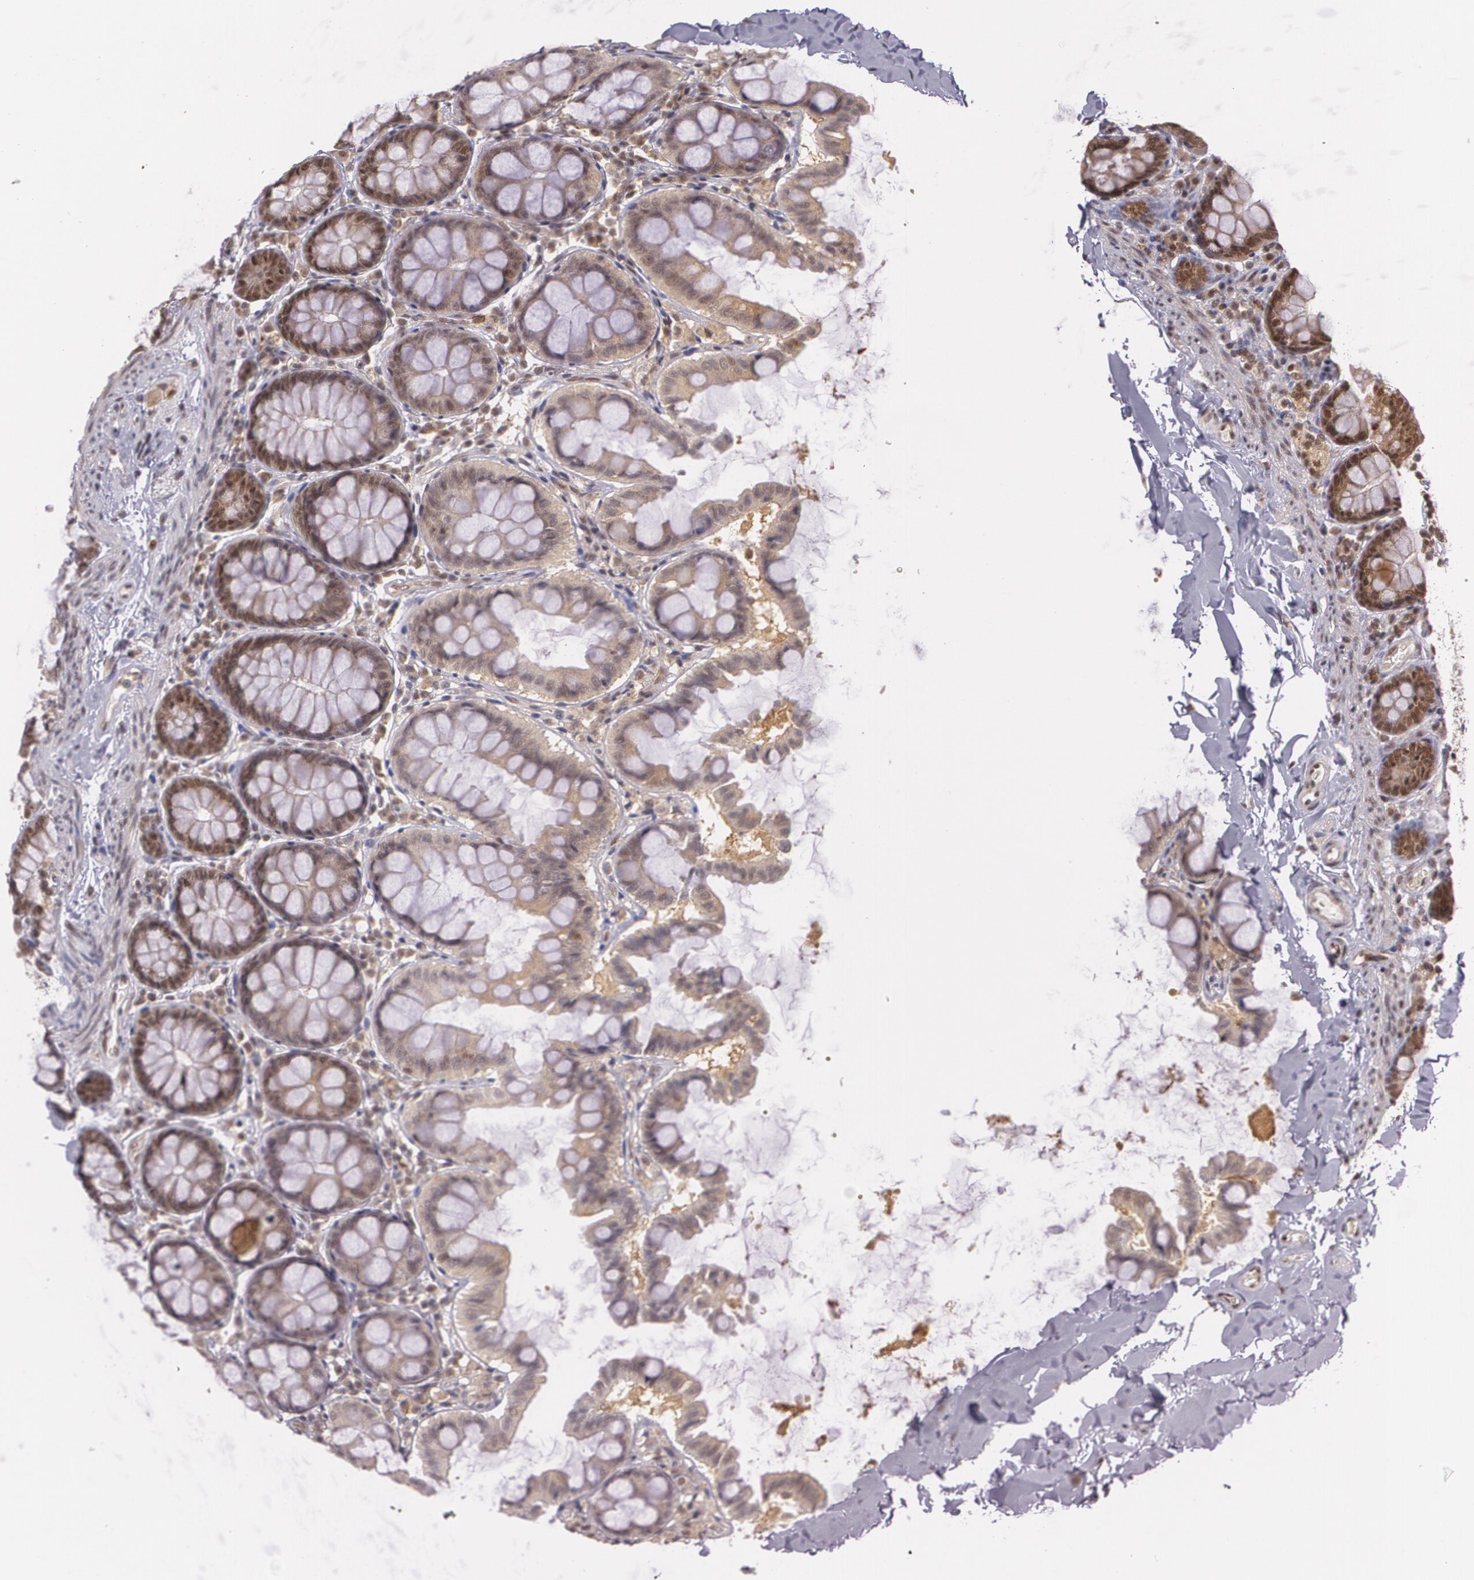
{"staining": {"intensity": "weak", "quantity": "25%-75%", "location": "nuclear"}, "tissue": "colon", "cell_type": "Endothelial cells", "image_type": "normal", "snomed": [{"axis": "morphology", "description": "Normal tissue, NOS"}, {"axis": "topography", "description": "Colon"}], "caption": "Endothelial cells display low levels of weak nuclear positivity in about 25%-75% of cells in unremarkable human colon.", "gene": "CUL2", "patient": {"sex": "female", "age": 61}}